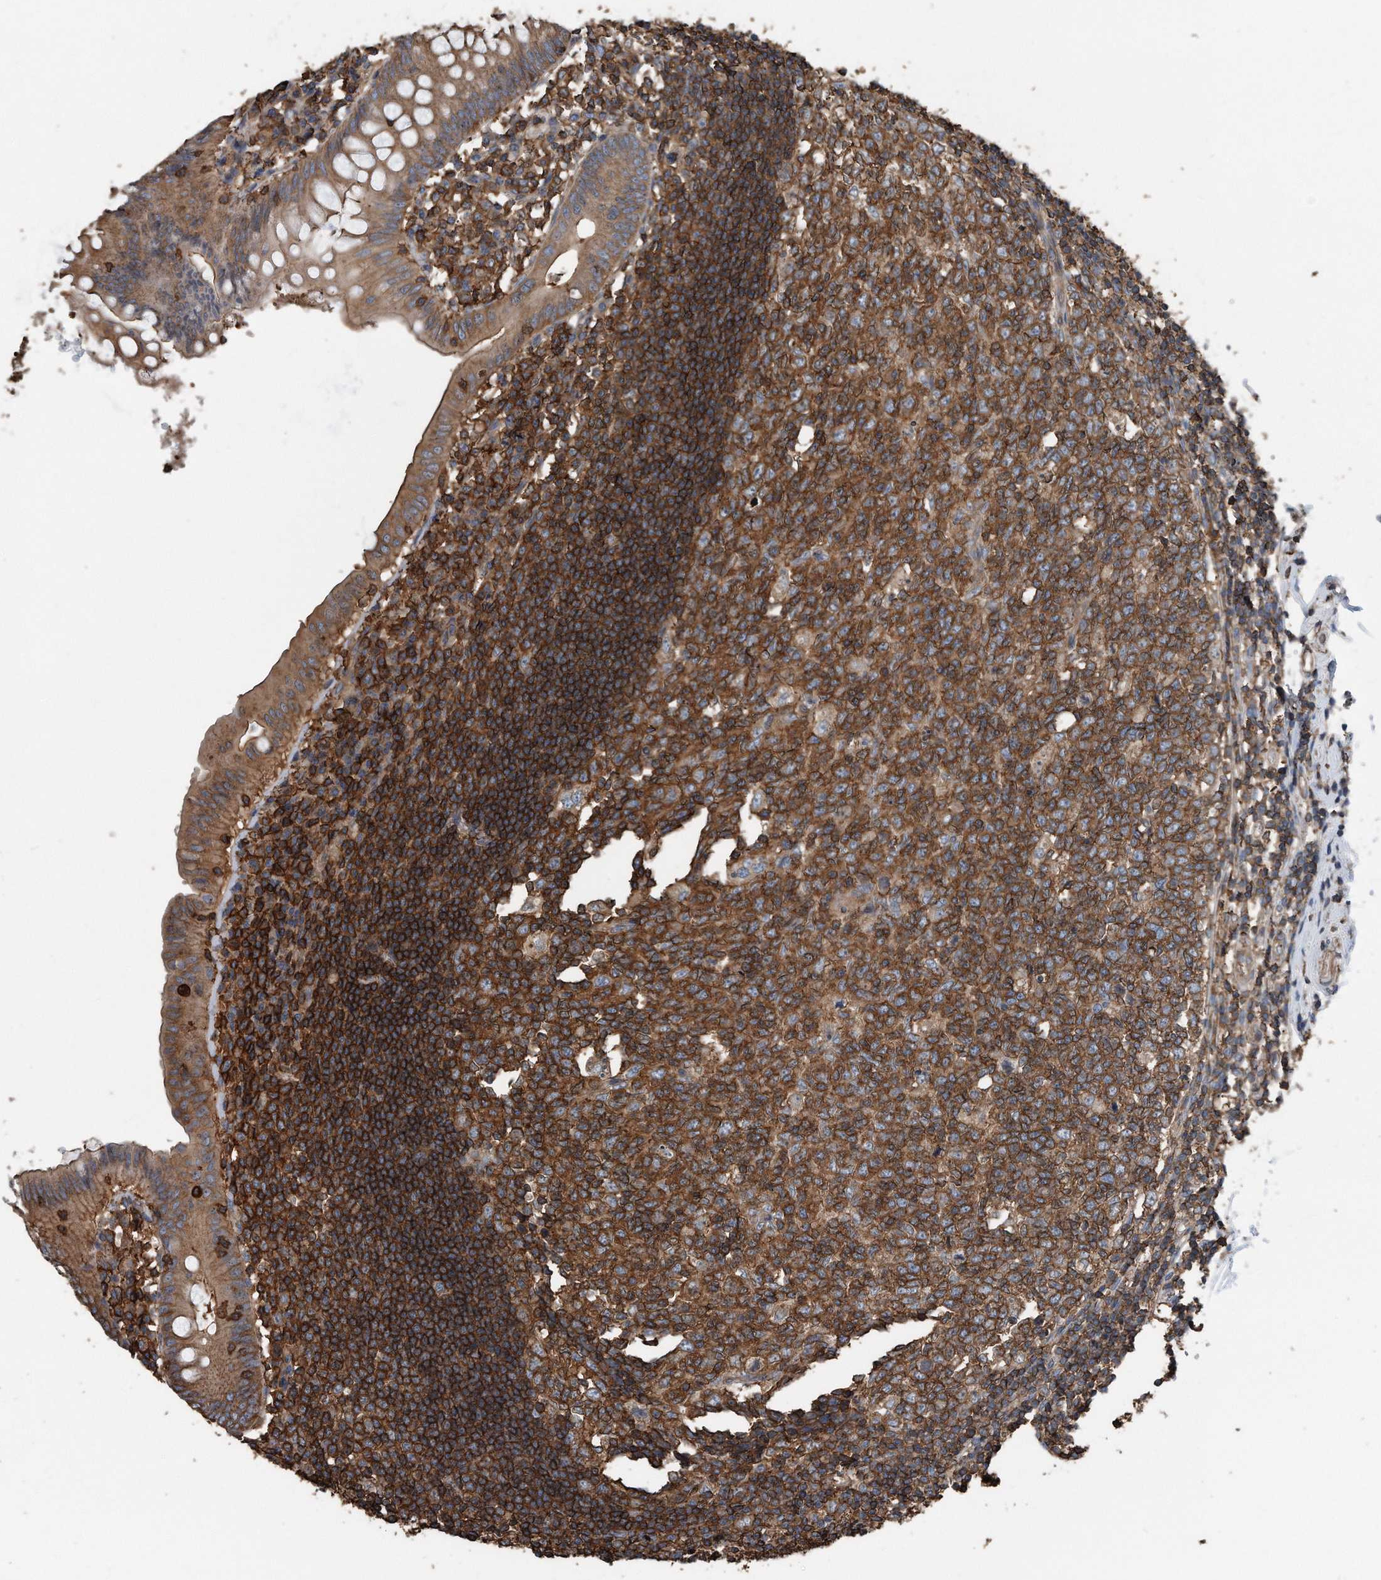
{"staining": {"intensity": "moderate", "quantity": ">75%", "location": "cytoplasmic/membranous"}, "tissue": "appendix", "cell_type": "Glandular cells", "image_type": "normal", "snomed": [{"axis": "morphology", "description": "Normal tissue, NOS"}, {"axis": "topography", "description": "Appendix"}], "caption": "Unremarkable appendix exhibits moderate cytoplasmic/membranous staining in about >75% of glandular cells.", "gene": "RSPO3", "patient": {"sex": "female", "age": 54}}